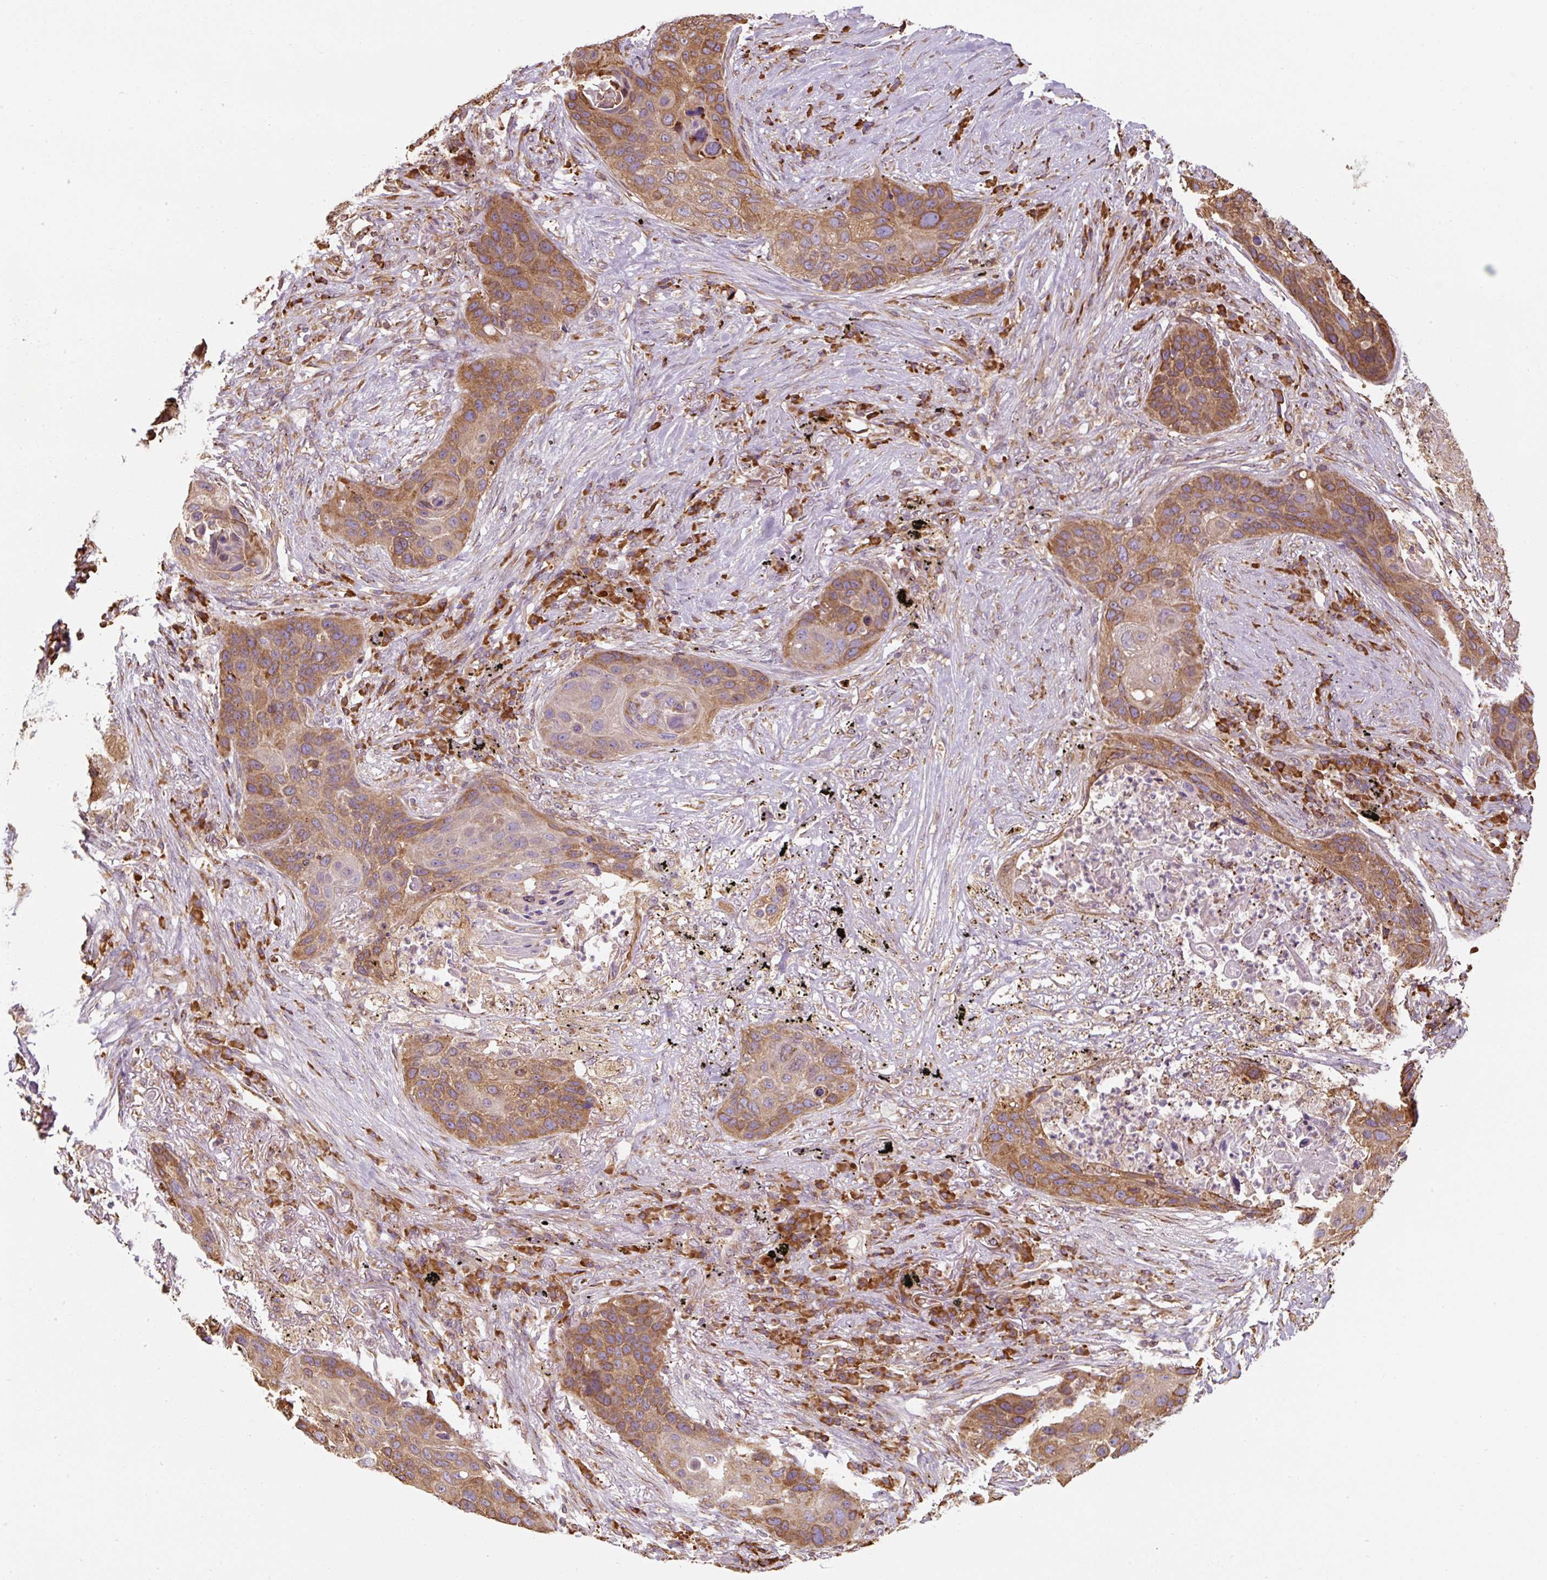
{"staining": {"intensity": "moderate", "quantity": ">75%", "location": "cytoplasmic/membranous"}, "tissue": "lung cancer", "cell_type": "Tumor cells", "image_type": "cancer", "snomed": [{"axis": "morphology", "description": "Squamous cell carcinoma, NOS"}, {"axis": "topography", "description": "Lung"}], "caption": "A histopathology image of human squamous cell carcinoma (lung) stained for a protein shows moderate cytoplasmic/membranous brown staining in tumor cells.", "gene": "PRKCSH", "patient": {"sex": "female", "age": 63}}